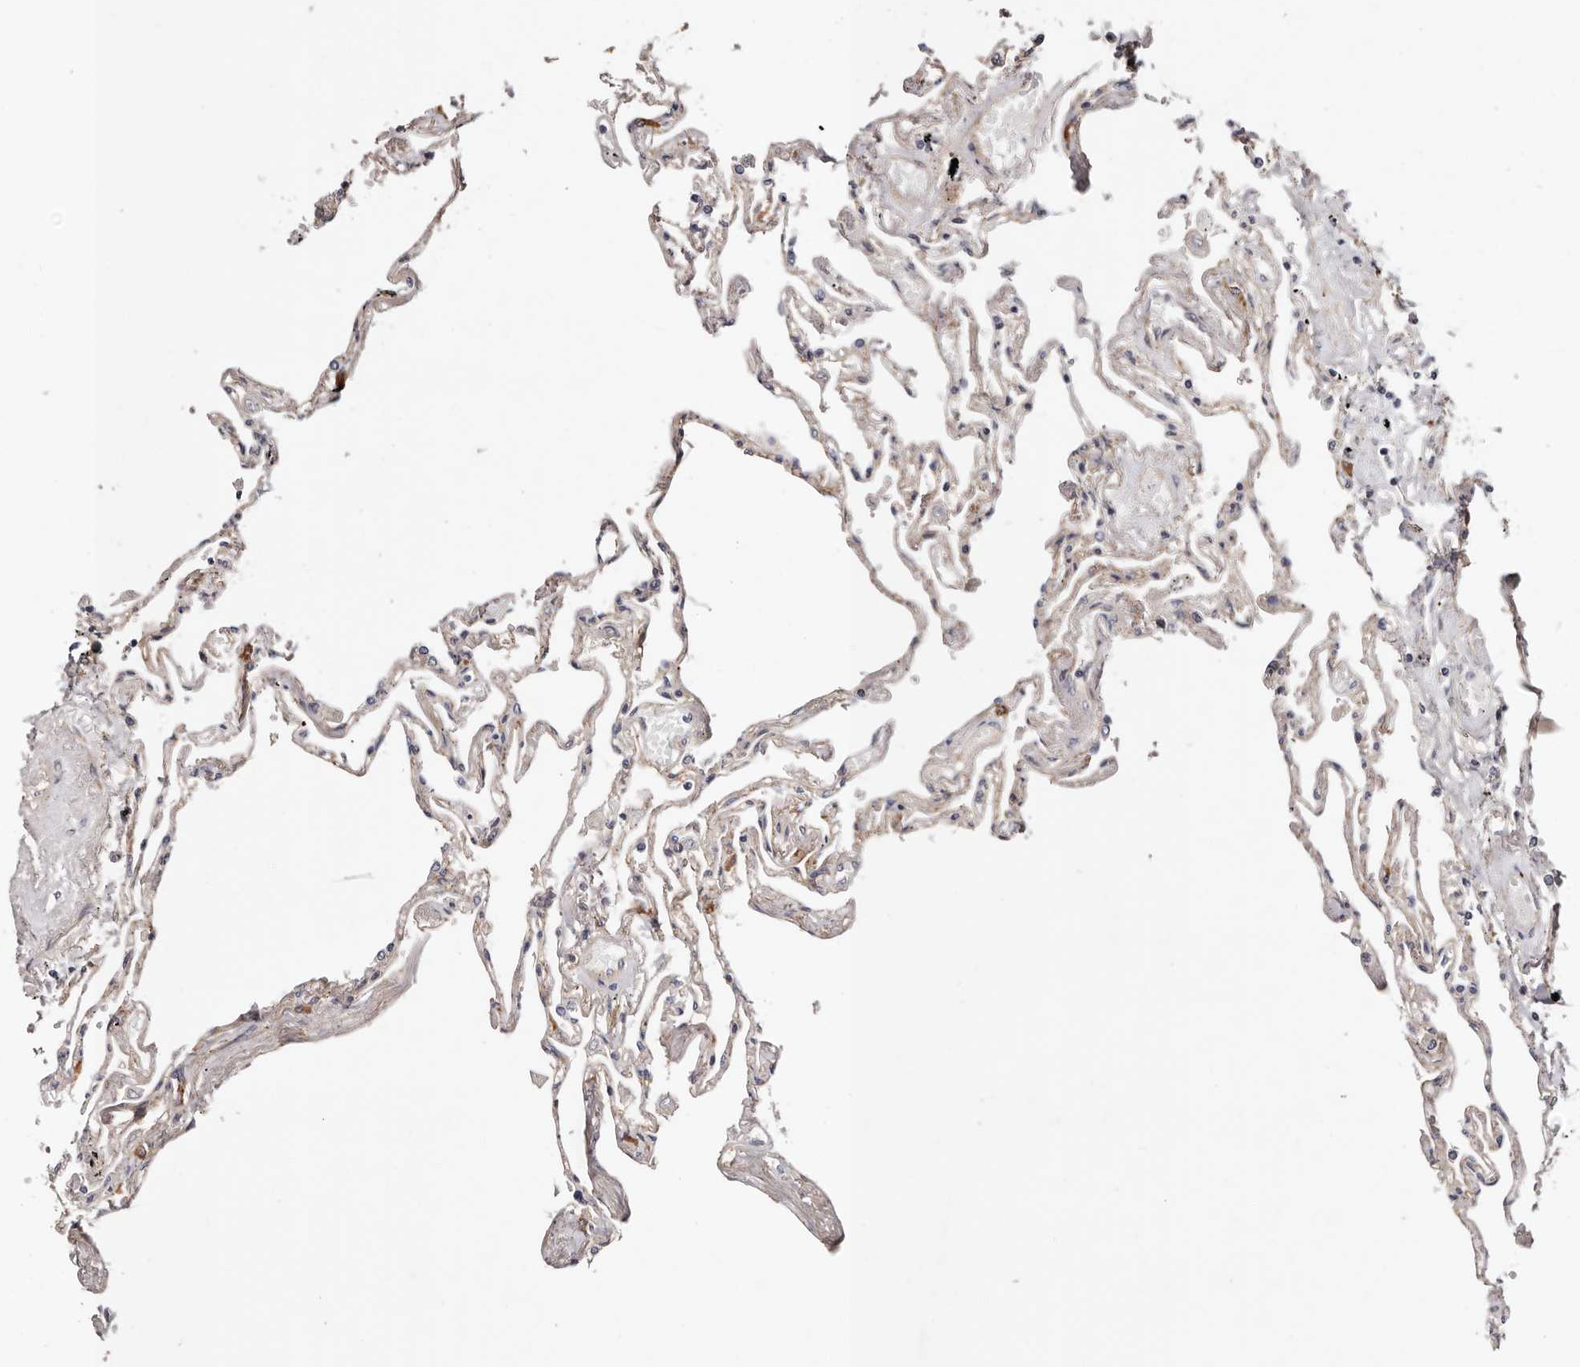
{"staining": {"intensity": "moderate", "quantity": "<25%", "location": "cytoplasmic/membranous"}, "tissue": "lung", "cell_type": "Alveolar cells", "image_type": "normal", "snomed": [{"axis": "morphology", "description": "Normal tissue, NOS"}, {"axis": "topography", "description": "Lung"}], "caption": "This image shows unremarkable lung stained with immunohistochemistry to label a protein in brown. The cytoplasmic/membranous of alveolar cells show moderate positivity for the protein. Nuclei are counter-stained blue.", "gene": "MACF1", "patient": {"sex": "female", "age": 67}}